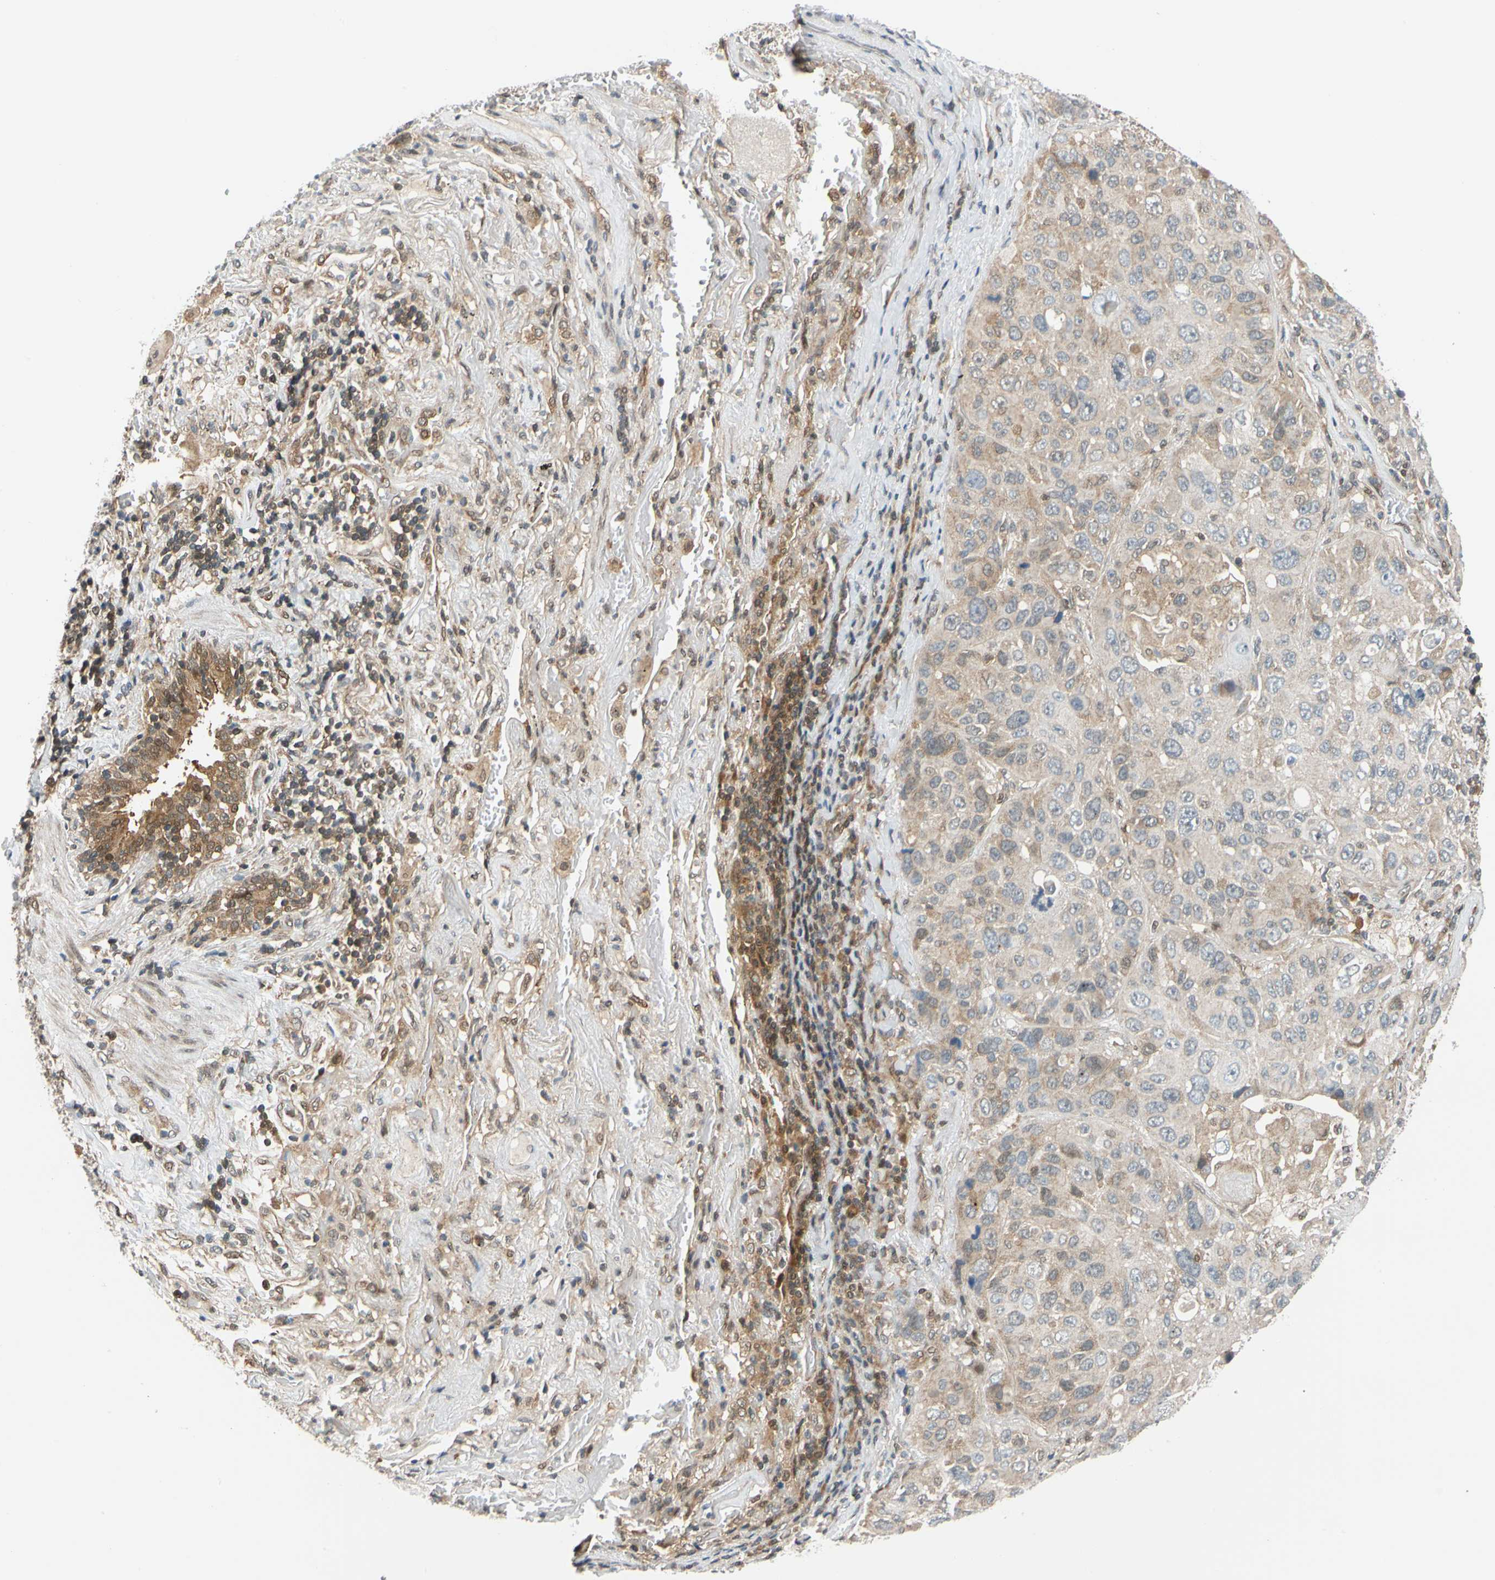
{"staining": {"intensity": "moderate", "quantity": "25%-75%", "location": "cytoplasmic/membranous"}, "tissue": "lung cancer", "cell_type": "Tumor cells", "image_type": "cancer", "snomed": [{"axis": "morphology", "description": "Squamous cell carcinoma, NOS"}, {"axis": "topography", "description": "Lung"}], "caption": "Immunohistochemistry (IHC) histopathology image of lung squamous cell carcinoma stained for a protein (brown), which exhibits medium levels of moderate cytoplasmic/membranous expression in approximately 25%-75% of tumor cells.", "gene": "MAPK9", "patient": {"sex": "male", "age": 57}}